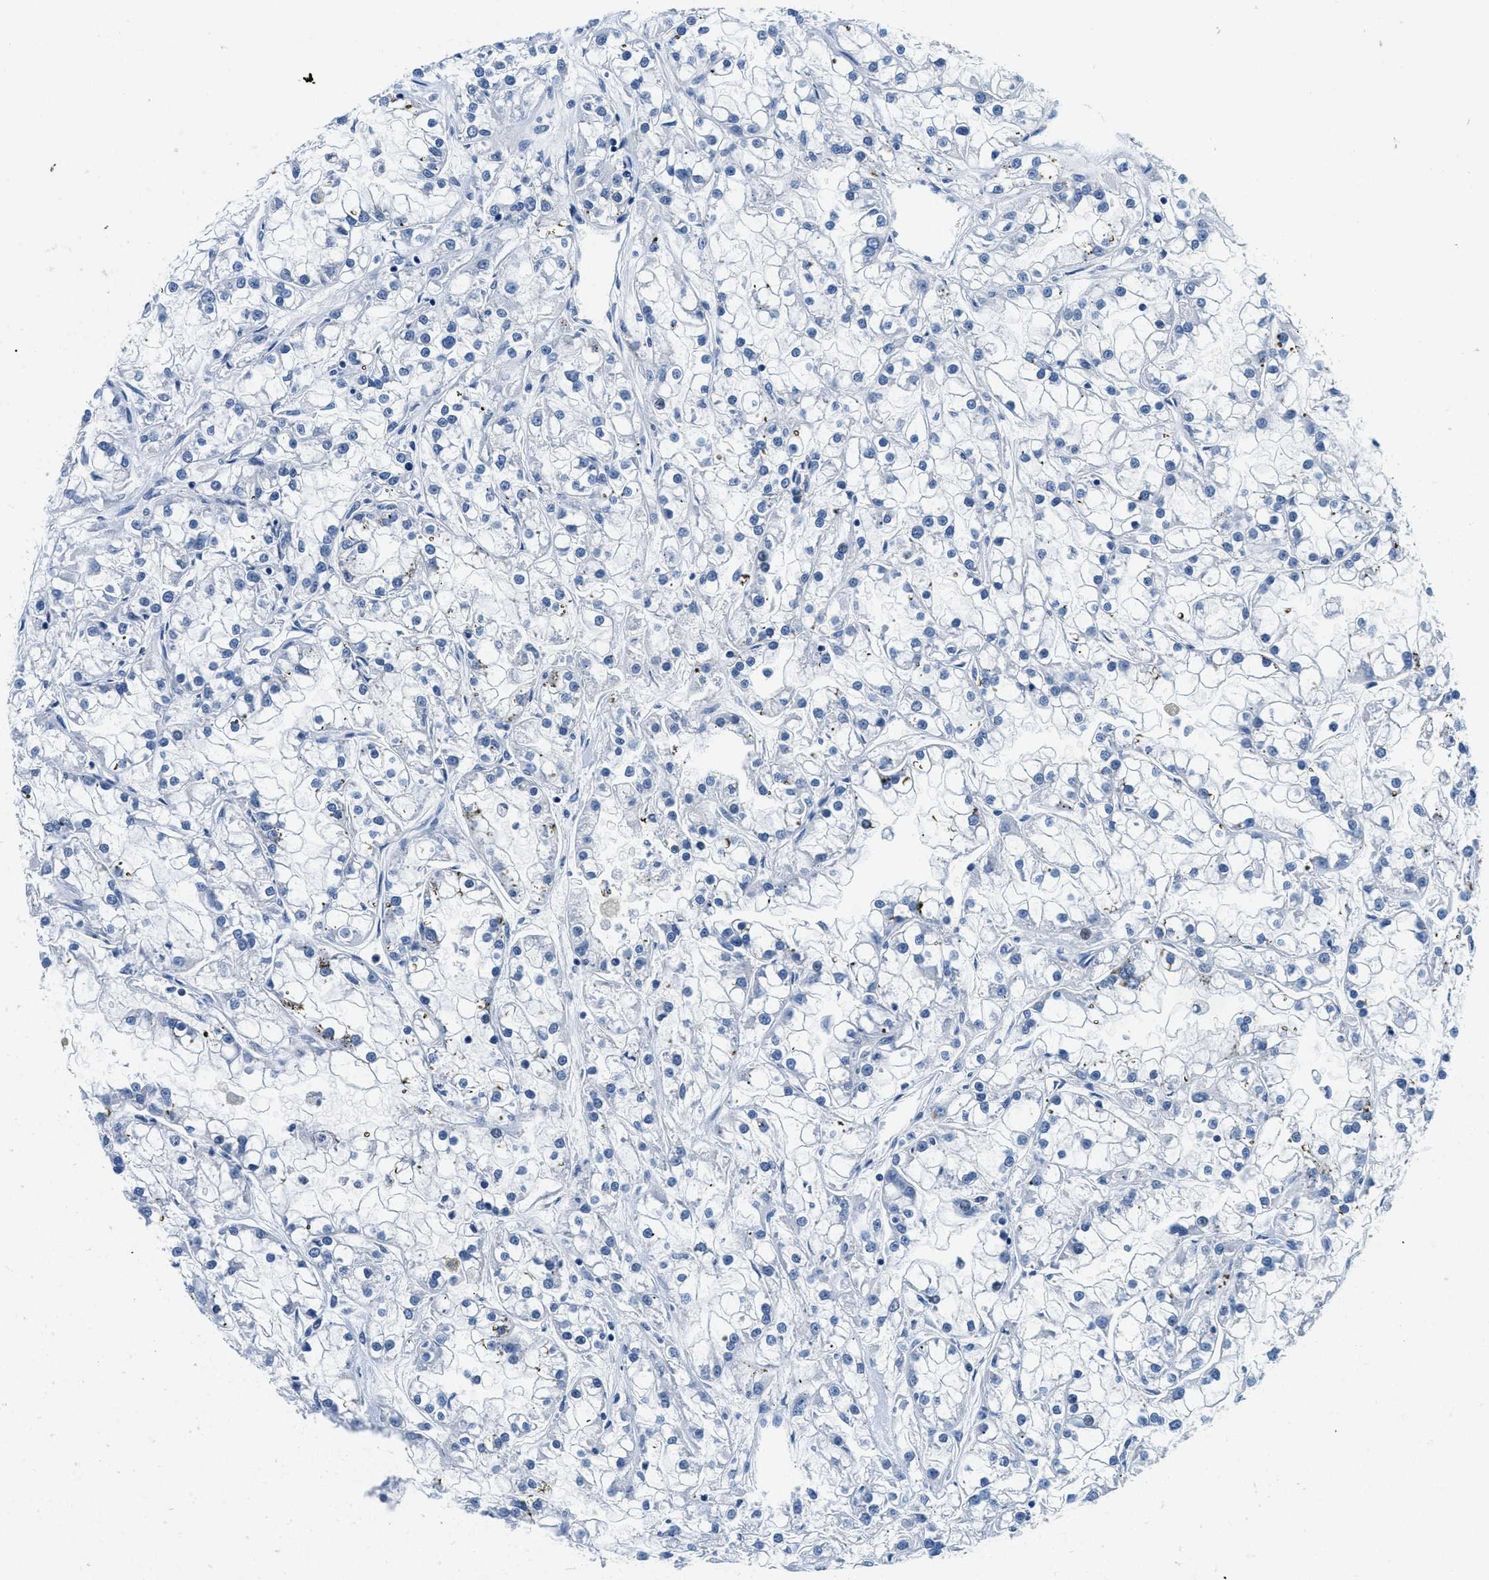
{"staining": {"intensity": "negative", "quantity": "none", "location": "none"}, "tissue": "renal cancer", "cell_type": "Tumor cells", "image_type": "cancer", "snomed": [{"axis": "morphology", "description": "Adenocarcinoma, NOS"}, {"axis": "topography", "description": "Kidney"}], "caption": "Human renal cancer (adenocarcinoma) stained for a protein using immunohistochemistry (IHC) displays no positivity in tumor cells.", "gene": "GSTM3", "patient": {"sex": "female", "age": 52}}